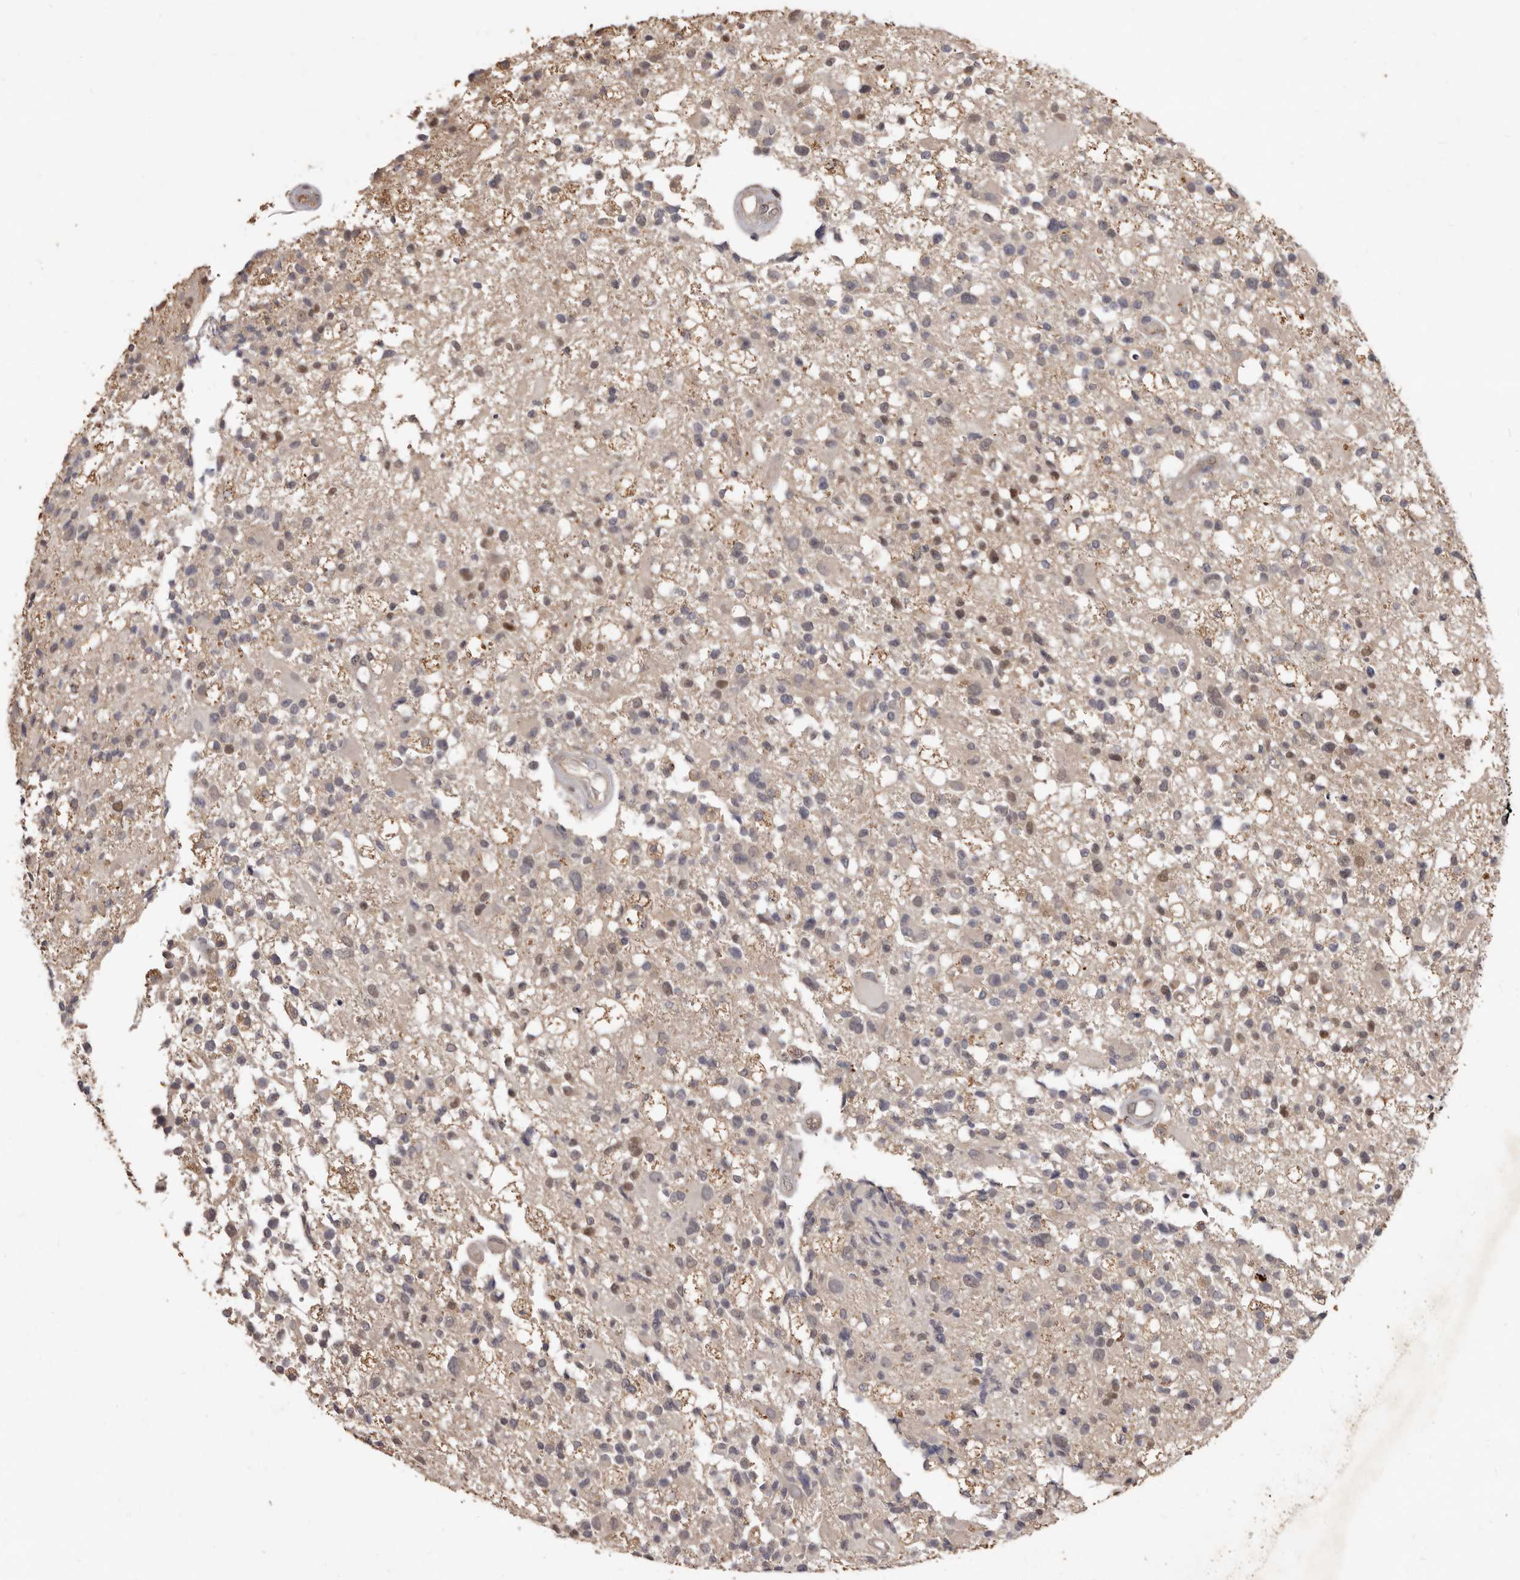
{"staining": {"intensity": "weak", "quantity": "<25%", "location": "cytoplasmic/membranous"}, "tissue": "glioma", "cell_type": "Tumor cells", "image_type": "cancer", "snomed": [{"axis": "morphology", "description": "Glioma, malignant, High grade"}, {"axis": "morphology", "description": "Glioblastoma, NOS"}, {"axis": "topography", "description": "Brain"}], "caption": "Immunohistochemical staining of glioma exhibits no significant staining in tumor cells. The staining is performed using DAB brown chromogen with nuclei counter-stained in using hematoxylin.", "gene": "ACLY", "patient": {"sex": "male", "age": 60}}